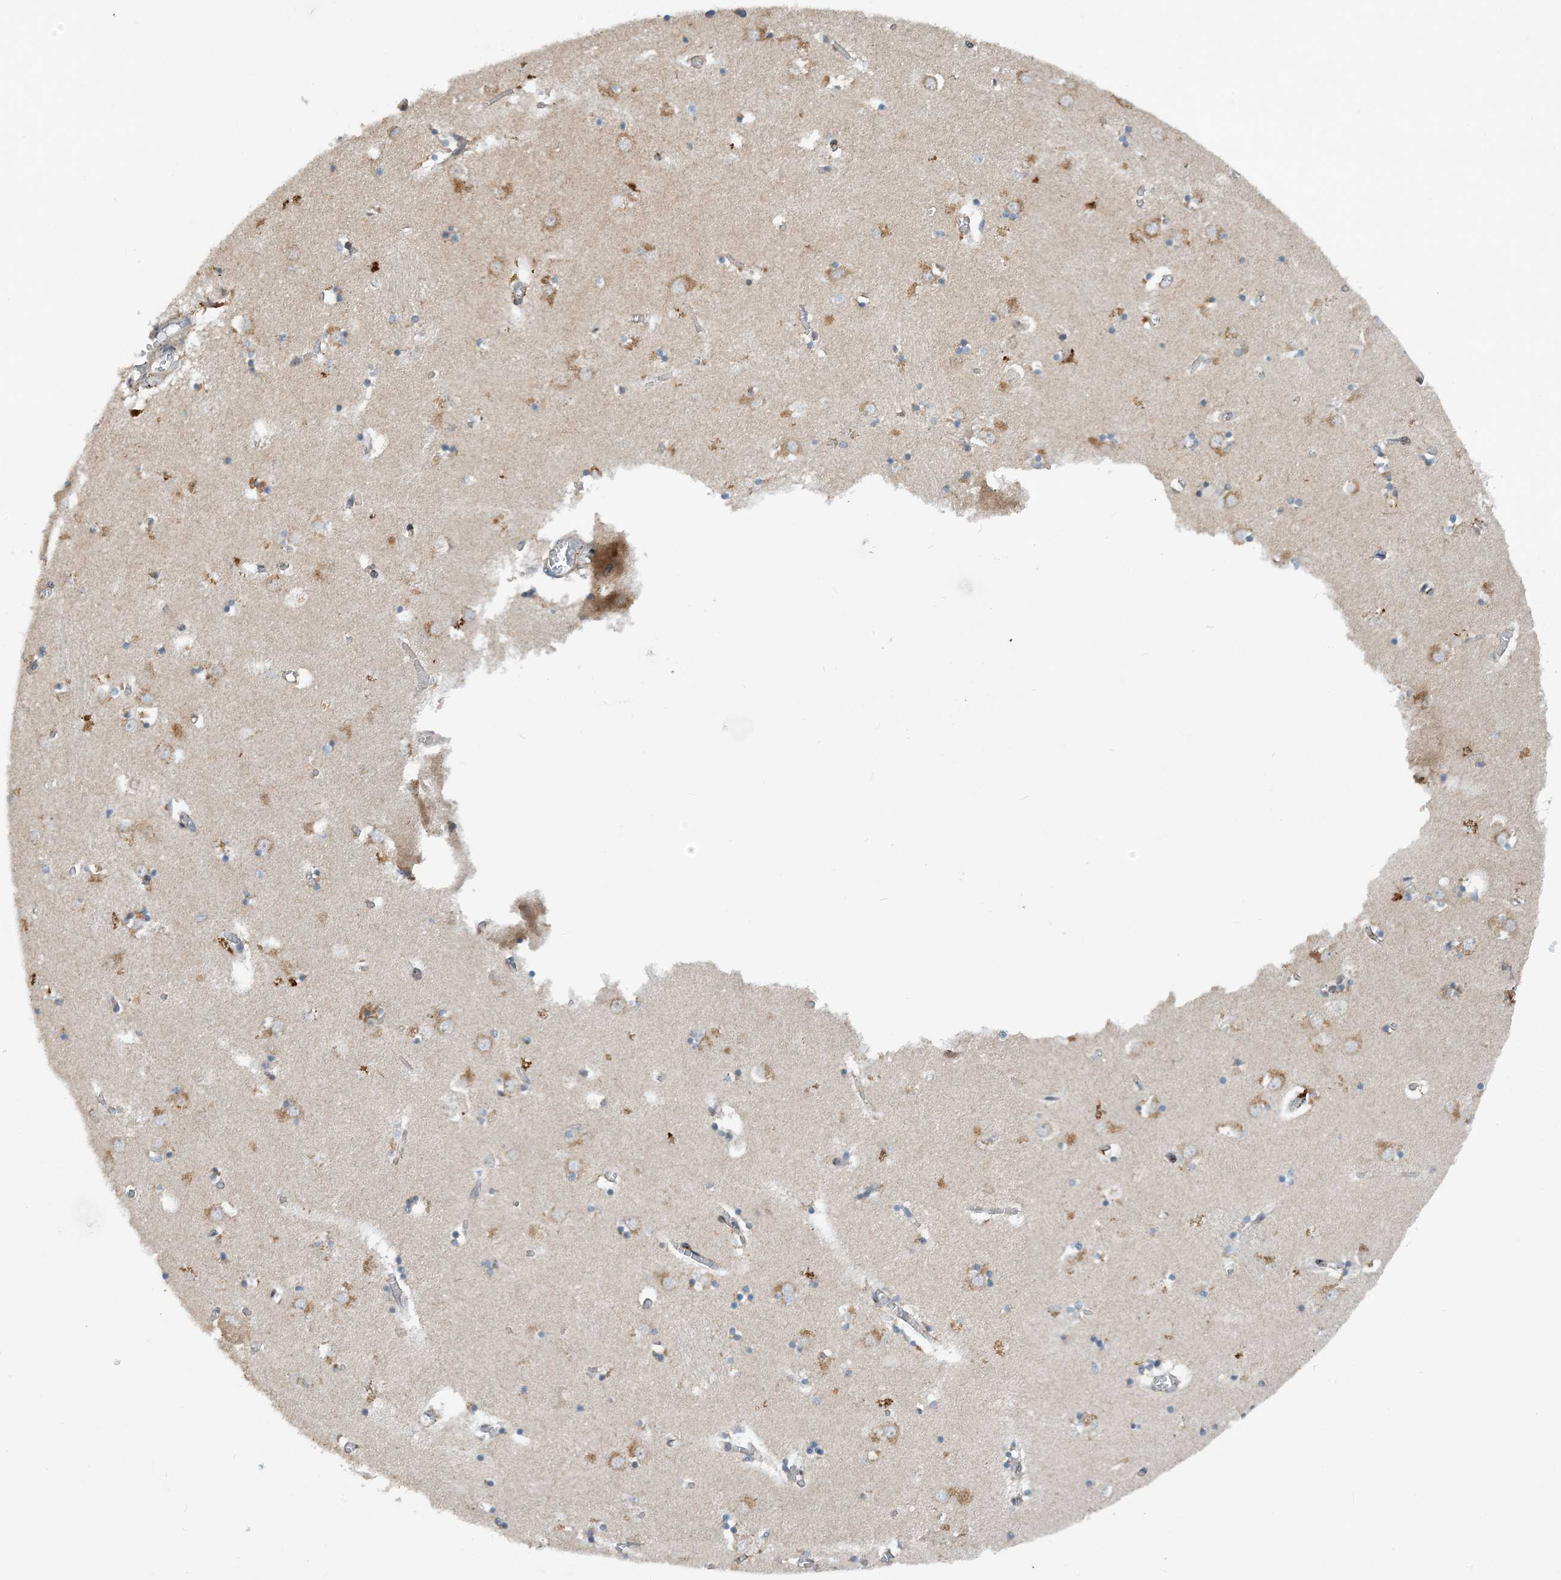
{"staining": {"intensity": "weak", "quantity": "25%-75%", "location": "cytoplasmic/membranous"}, "tissue": "caudate", "cell_type": "Glial cells", "image_type": "normal", "snomed": [{"axis": "morphology", "description": "Normal tissue, NOS"}, {"axis": "topography", "description": "Lateral ventricle wall"}], "caption": "Brown immunohistochemical staining in benign caudate exhibits weak cytoplasmic/membranous staining in about 25%-75% of glial cells.", "gene": "PHOSPHO2", "patient": {"sex": "male", "age": 70}}